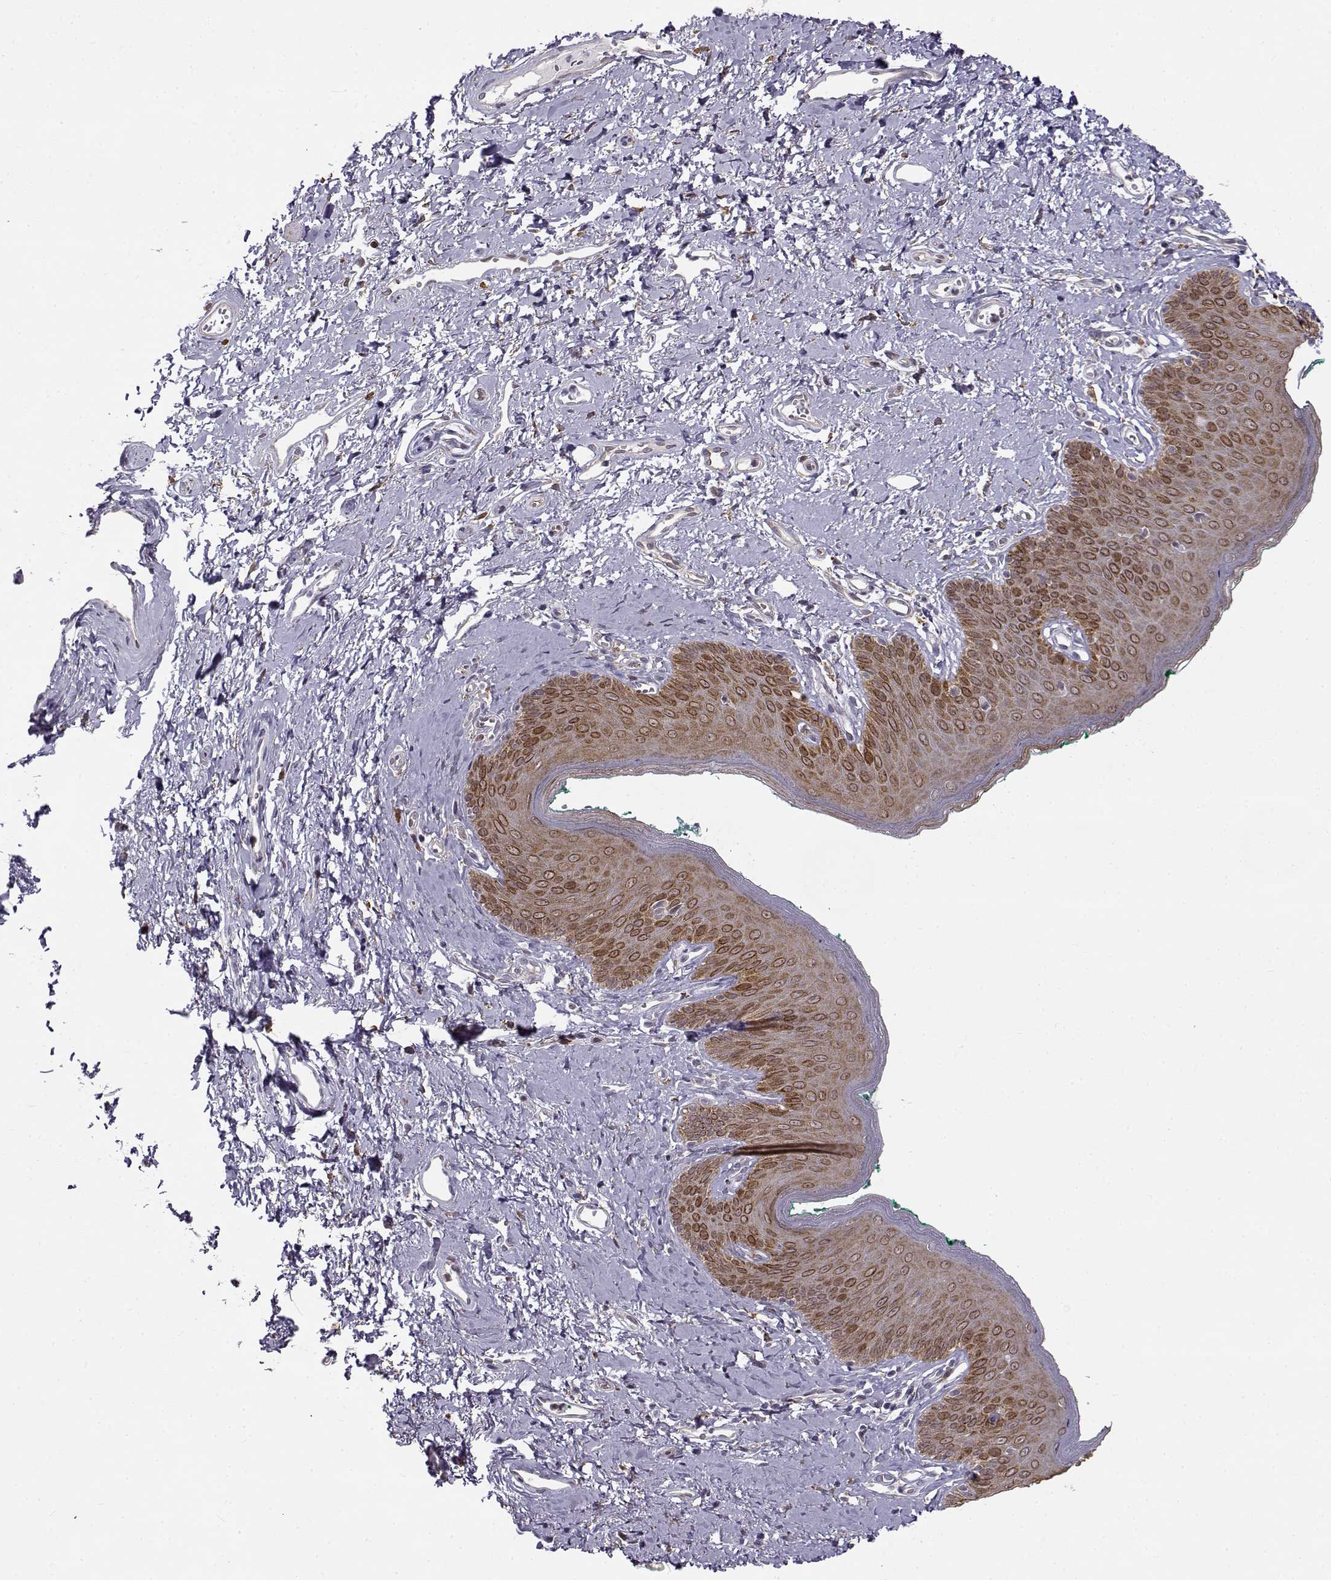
{"staining": {"intensity": "strong", "quantity": ">75%", "location": "cytoplasmic/membranous"}, "tissue": "skin", "cell_type": "Epidermal cells", "image_type": "normal", "snomed": [{"axis": "morphology", "description": "Normal tissue, NOS"}, {"axis": "topography", "description": "Vulva"}], "caption": "Immunohistochemical staining of benign human skin shows strong cytoplasmic/membranous protein expression in about >75% of epidermal cells.", "gene": "BACH1", "patient": {"sex": "female", "age": 66}}